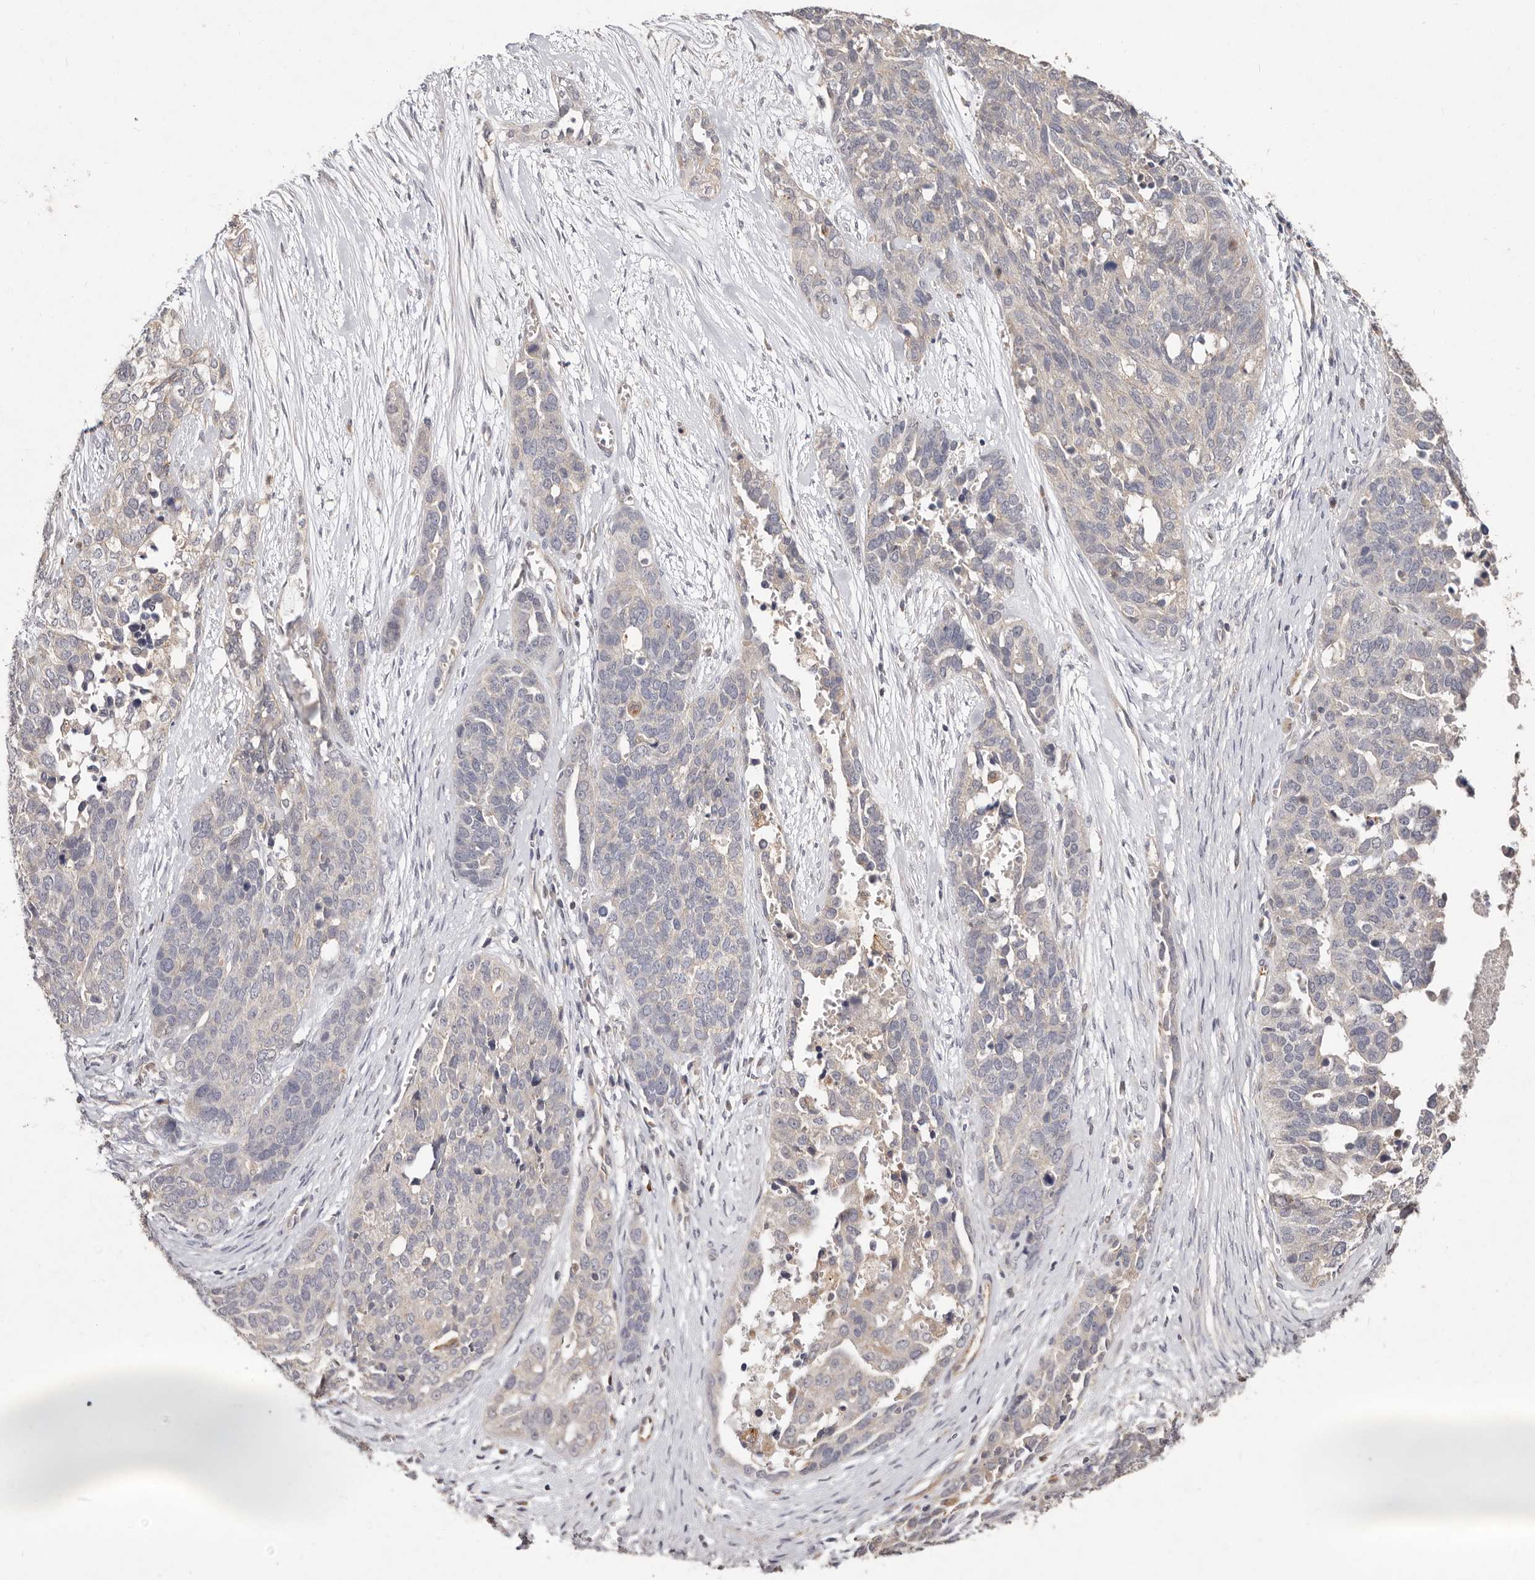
{"staining": {"intensity": "negative", "quantity": "none", "location": "none"}, "tissue": "ovarian cancer", "cell_type": "Tumor cells", "image_type": "cancer", "snomed": [{"axis": "morphology", "description": "Cystadenocarcinoma, serous, NOS"}, {"axis": "topography", "description": "Ovary"}], "caption": "The image shows no significant staining in tumor cells of ovarian cancer (serous cystadenocarcinoma). (Brightfield microscopy of DAB IHC at high magnification).", "gene": "THBS3", "patient": {"sex": "female", "age": 44}}